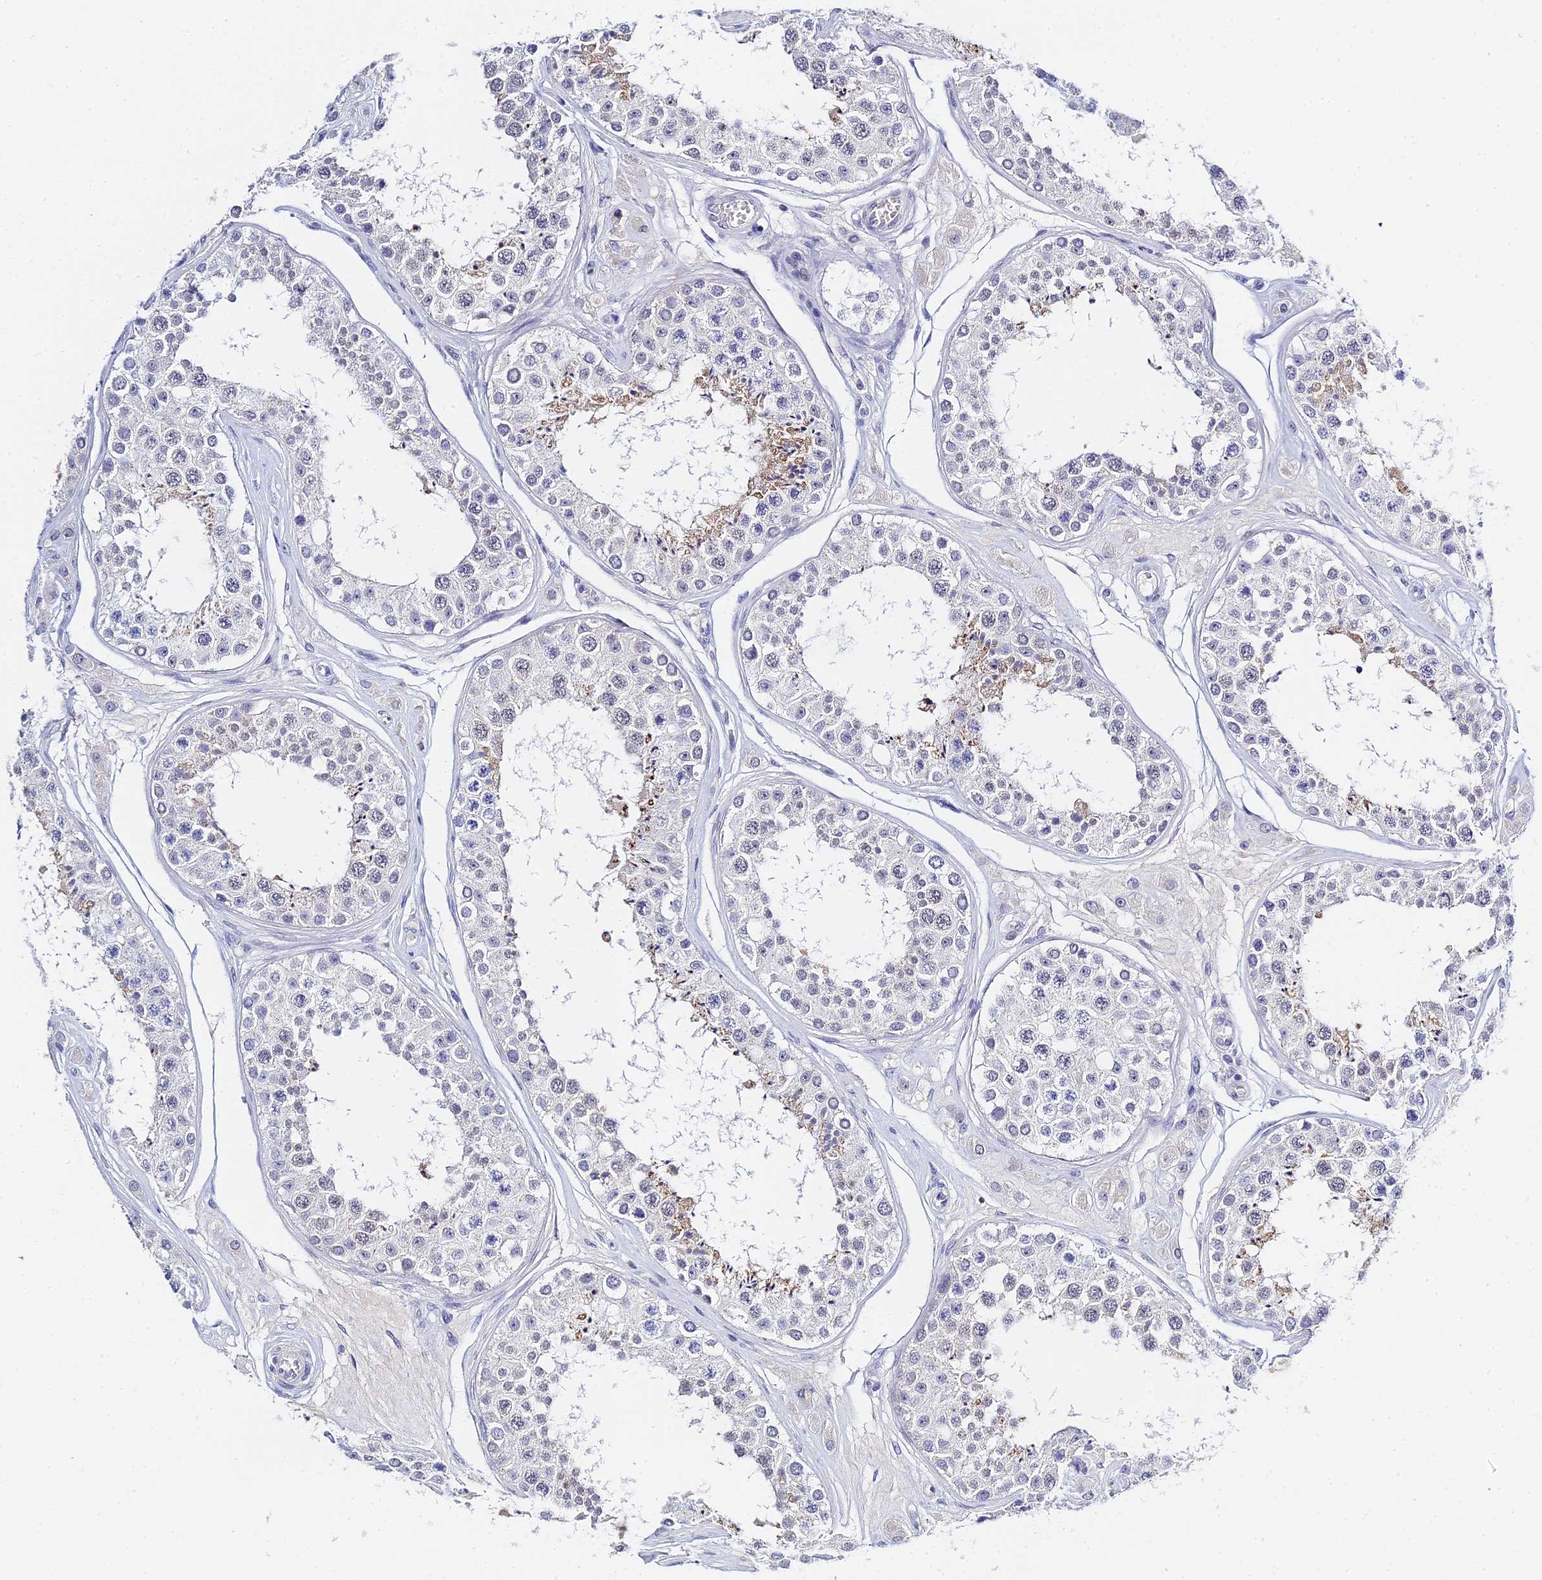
{"staining": {"intensity": "moderate", "quantity": "<25%", "location": "cytoplasmic/membranous"}, "tissue": "testis", "cell_type": "Cells in seminiferous ducts", "image_type": "normal", "snomed": [{"axis": "morphology", "description": "Normal tissue, NOS"}, {"axis": "topography", "description": "Testis"}], "caption": "Immunohistochemical staining of normal human testis exhibits low levels of moderate cytoplasmic/membranous expression in approximately <25% of cells in seminiferous ducts. (Brightfield microscopy of DAB IHC at high magnification).", "gene": "HOXB1", "patient": {"sex": "male", "age": 25}}